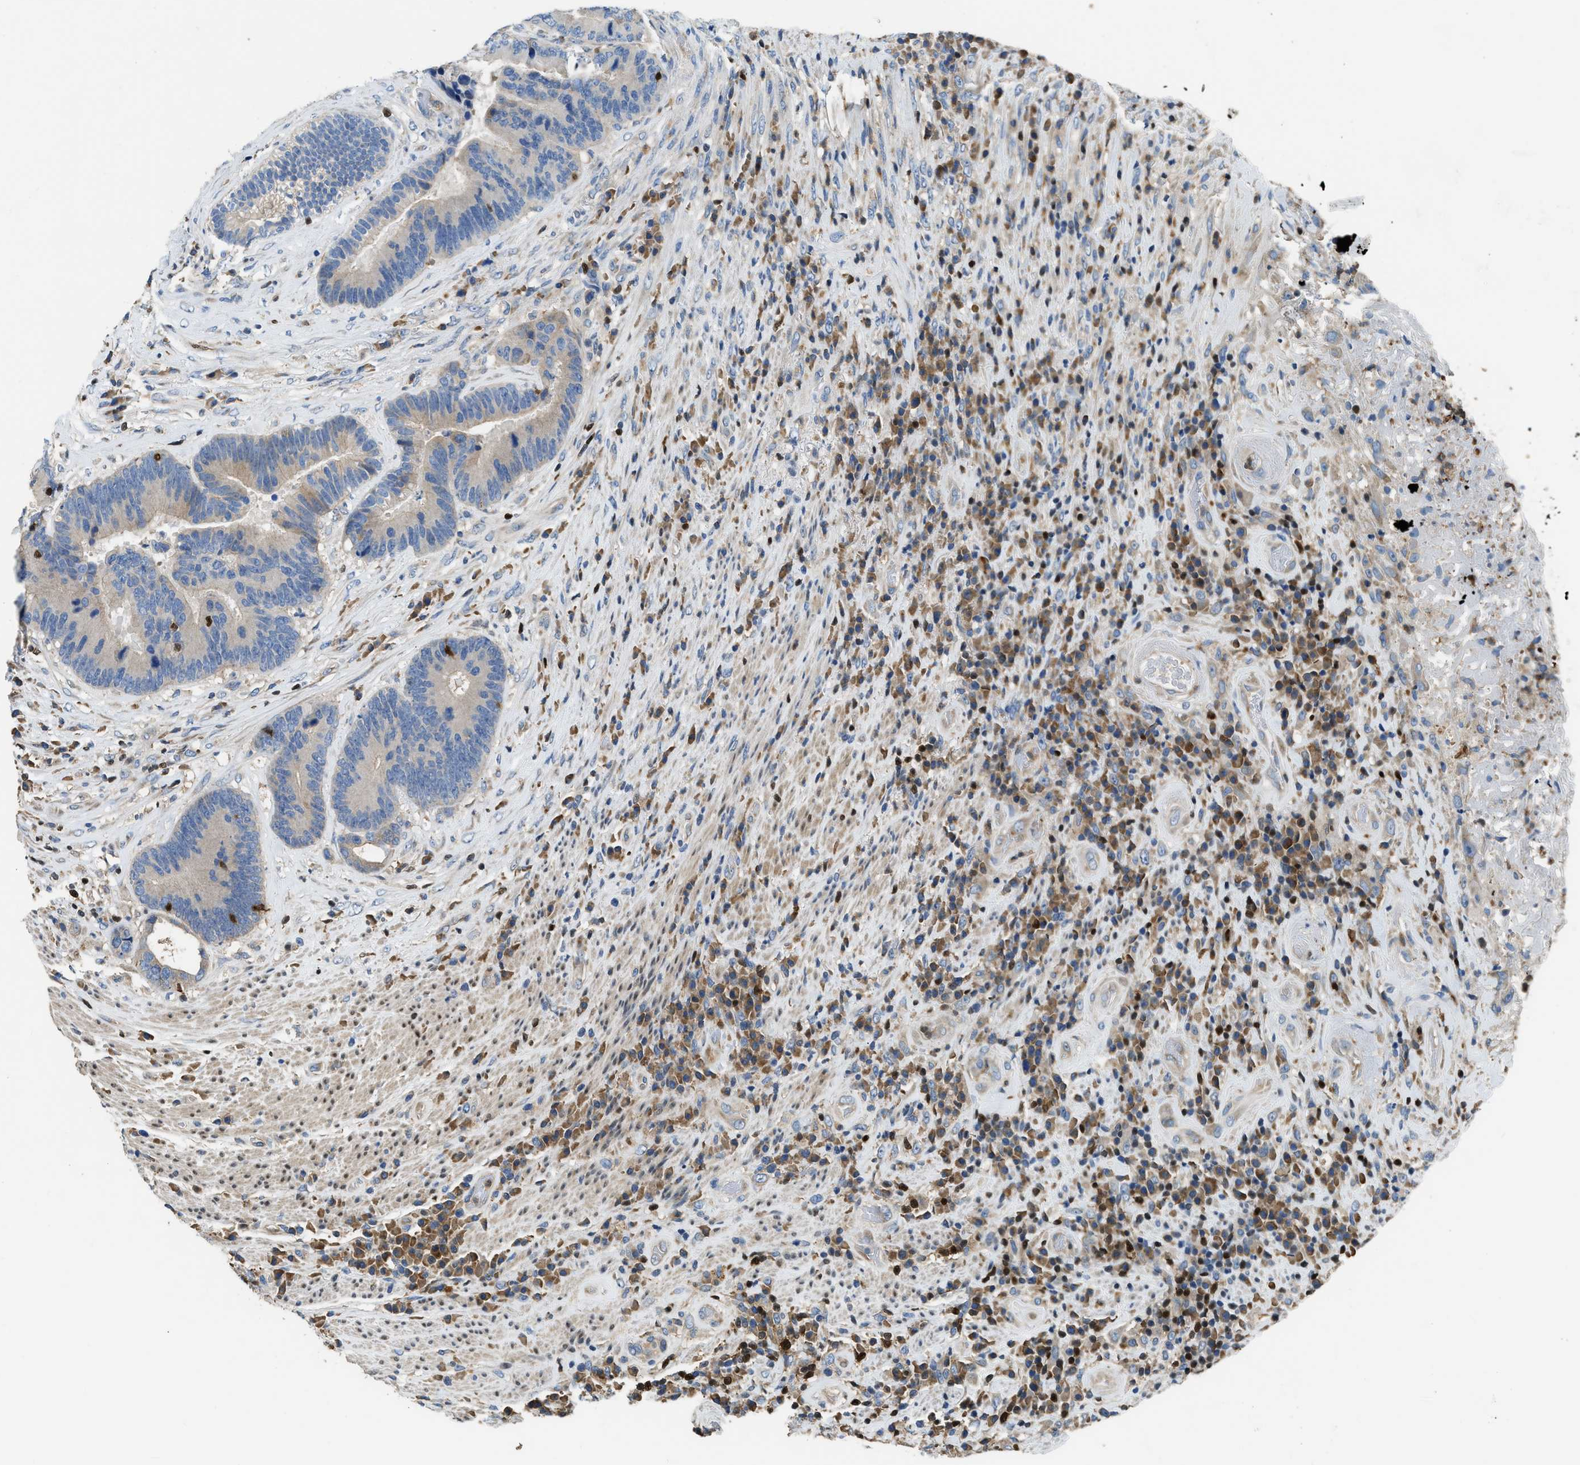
{"staining": {"intensity": "weak", "quantity": "25%-75%", "location": "cytoplasmic/membranous"}, "tissue": "colorectal cancer", "cell_type": "Tumor cells", "image_type": "cancer", "snomed": [{"axis": "morphology", "description": "Adenocarcinoma, NOS"}, {"axis": "topography", "description": "Rectum"}], "caption": "A low amount of weak cytoplasmic/membranous positivity is identified in approximately 25%-75% of tumor cells in adenocarcinoma (colorectal) tissue.", "gene": "TOX", "patient": {"sex": "female", "age": 89}}